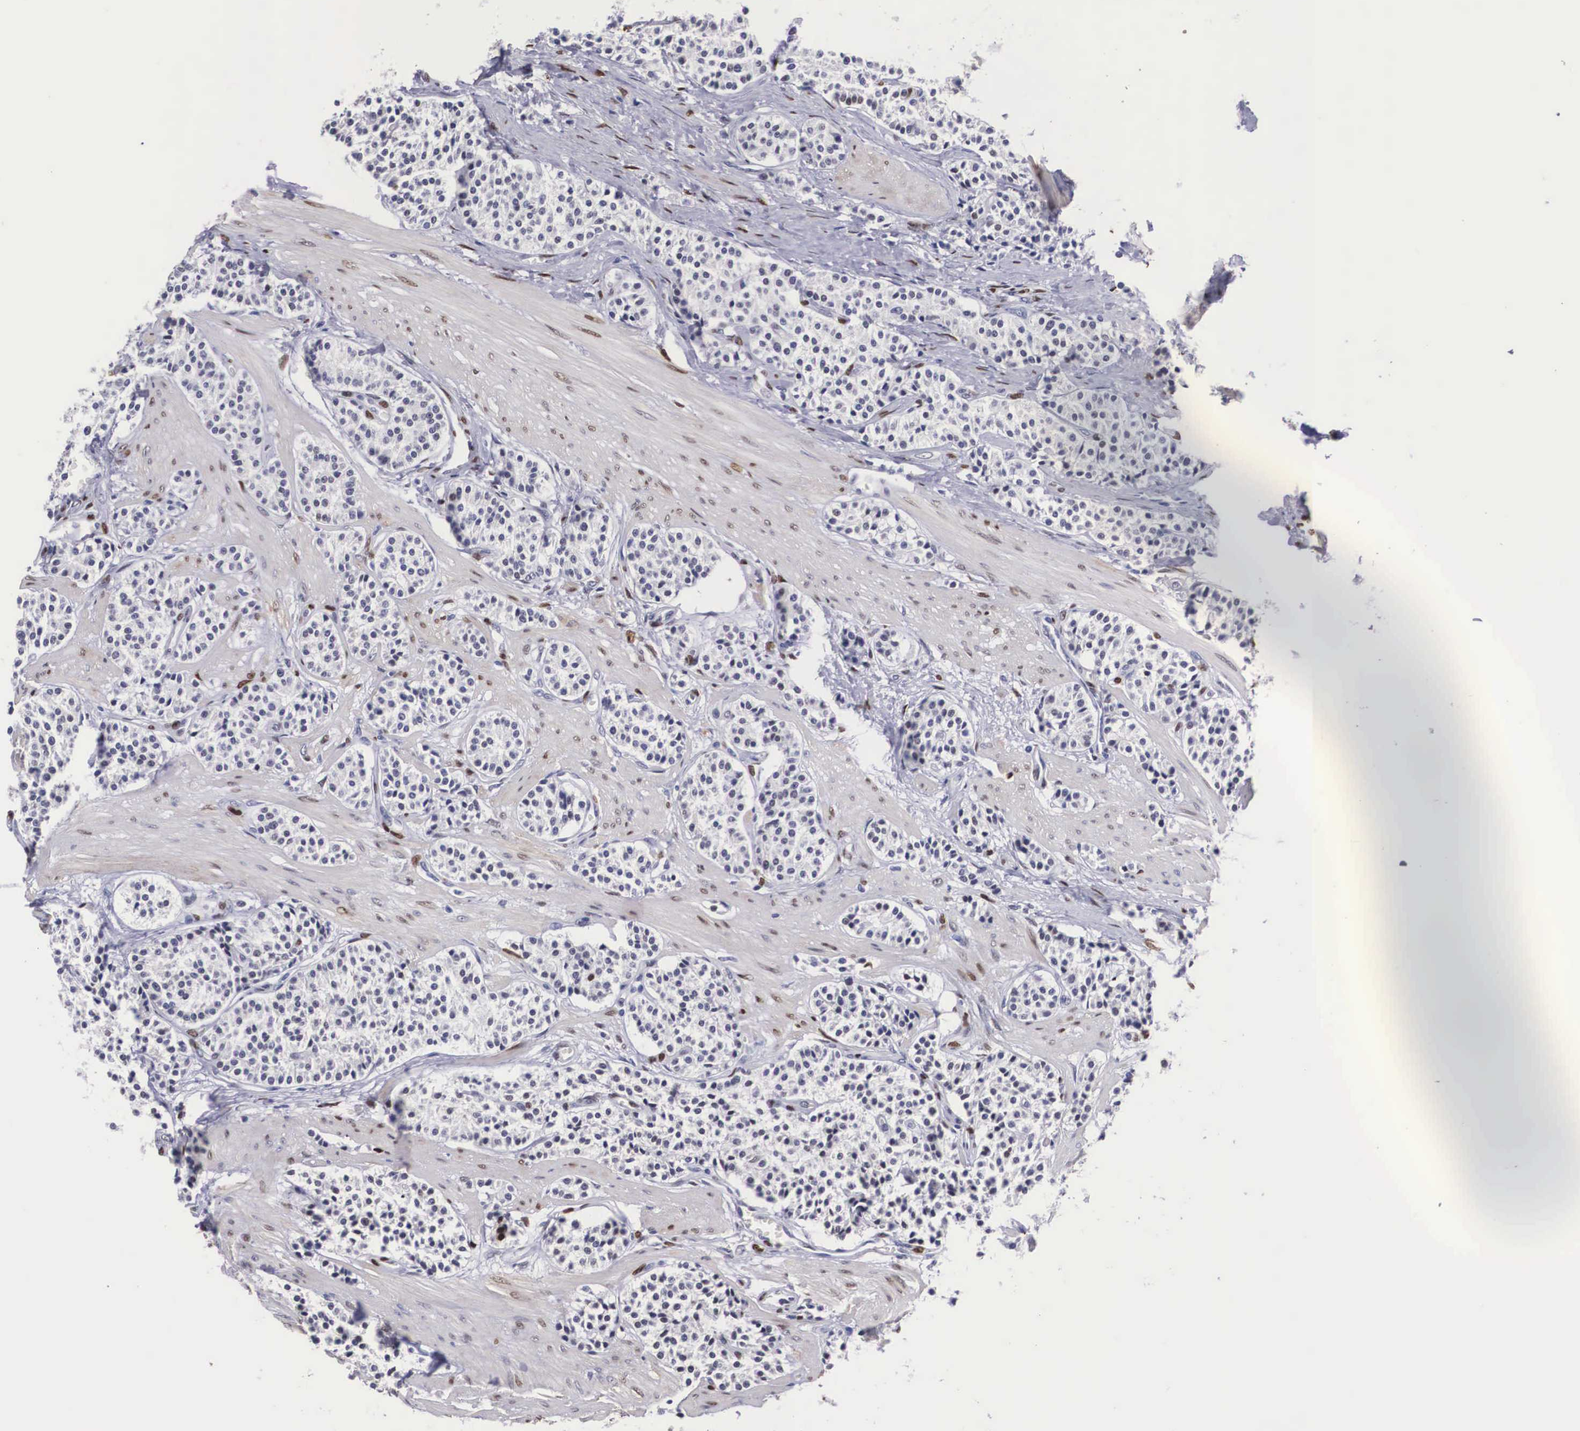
{"staining": {"intensity": "weak", "quantity": "25%-75%", "location": "nuclear"}, "tissue": "carcinoid", "cell_type": "Tumor cells", "image_type": "cancer", "snomed": [{"axis": "morphology", "description": "Carcinoid, malignant, NOS"}, {"axis": "topography", "description": "Stomach"}], "caption": "Carcinoid tissue exhibits weak nuclear staining in about 25%-75% of tumor cells, visualized by immunohistochemistry. (Brightfield microscopy of DAB IHC at high magnification).", "gene": "KHDRBS3", "patient": {"sex": "female", "age": 76}}